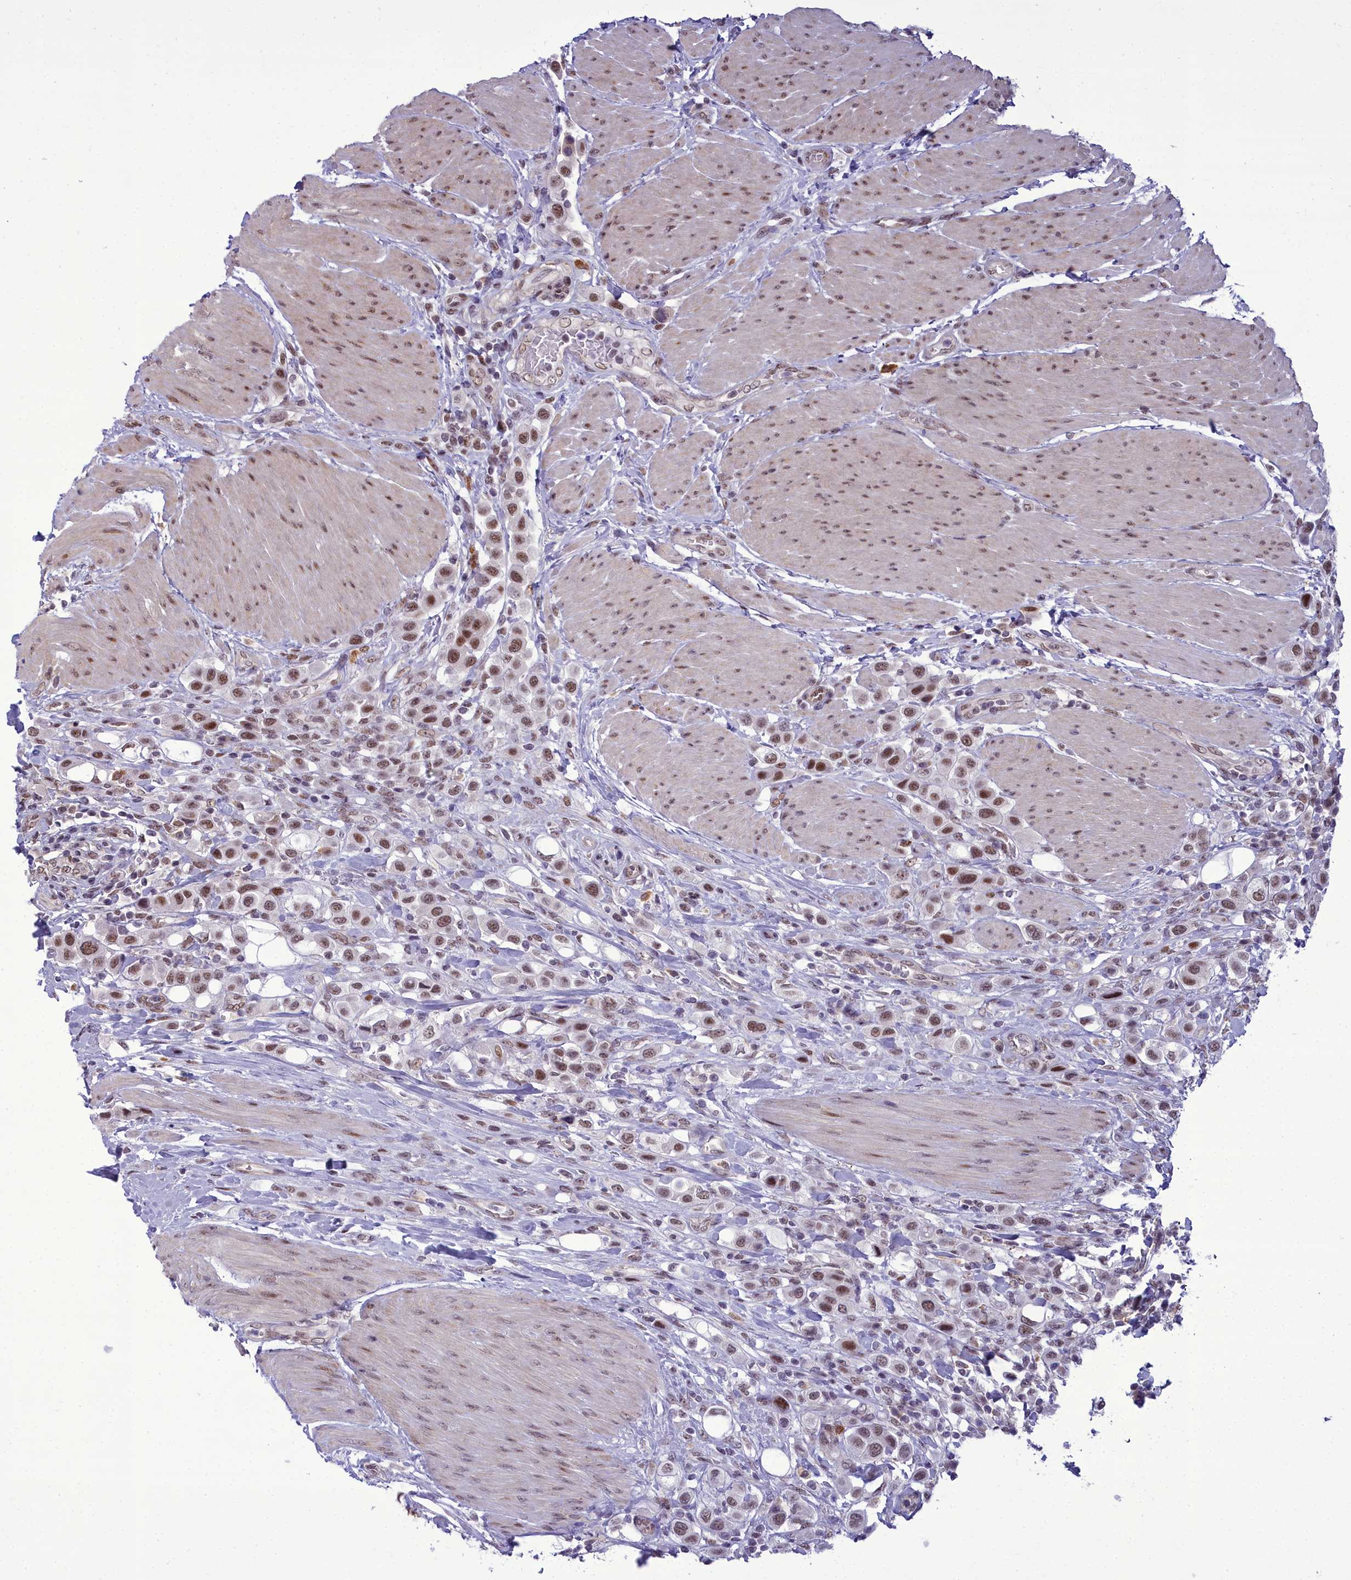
{"staining": {"intensity": "moderate", "quantity": ">75%", "location": "nuclear"}, "tissue": "urothelial cancer", "cell_type": "Tumor cells", "image_type": "cancer", "snomed": [{"axis": "morphology", "description": "Urothelial carcinoma, High grade"}, {"axis": "topography", "description": "Urinary bladder"}], "caption": "High-grade urothelial carcinoma stained for a protein (brown) displays moderate nuclear positive positivity in approximately >75% of tumor cells.", "gene": "CEACAM19", "patient": {"sex": "male", "age": 50}}